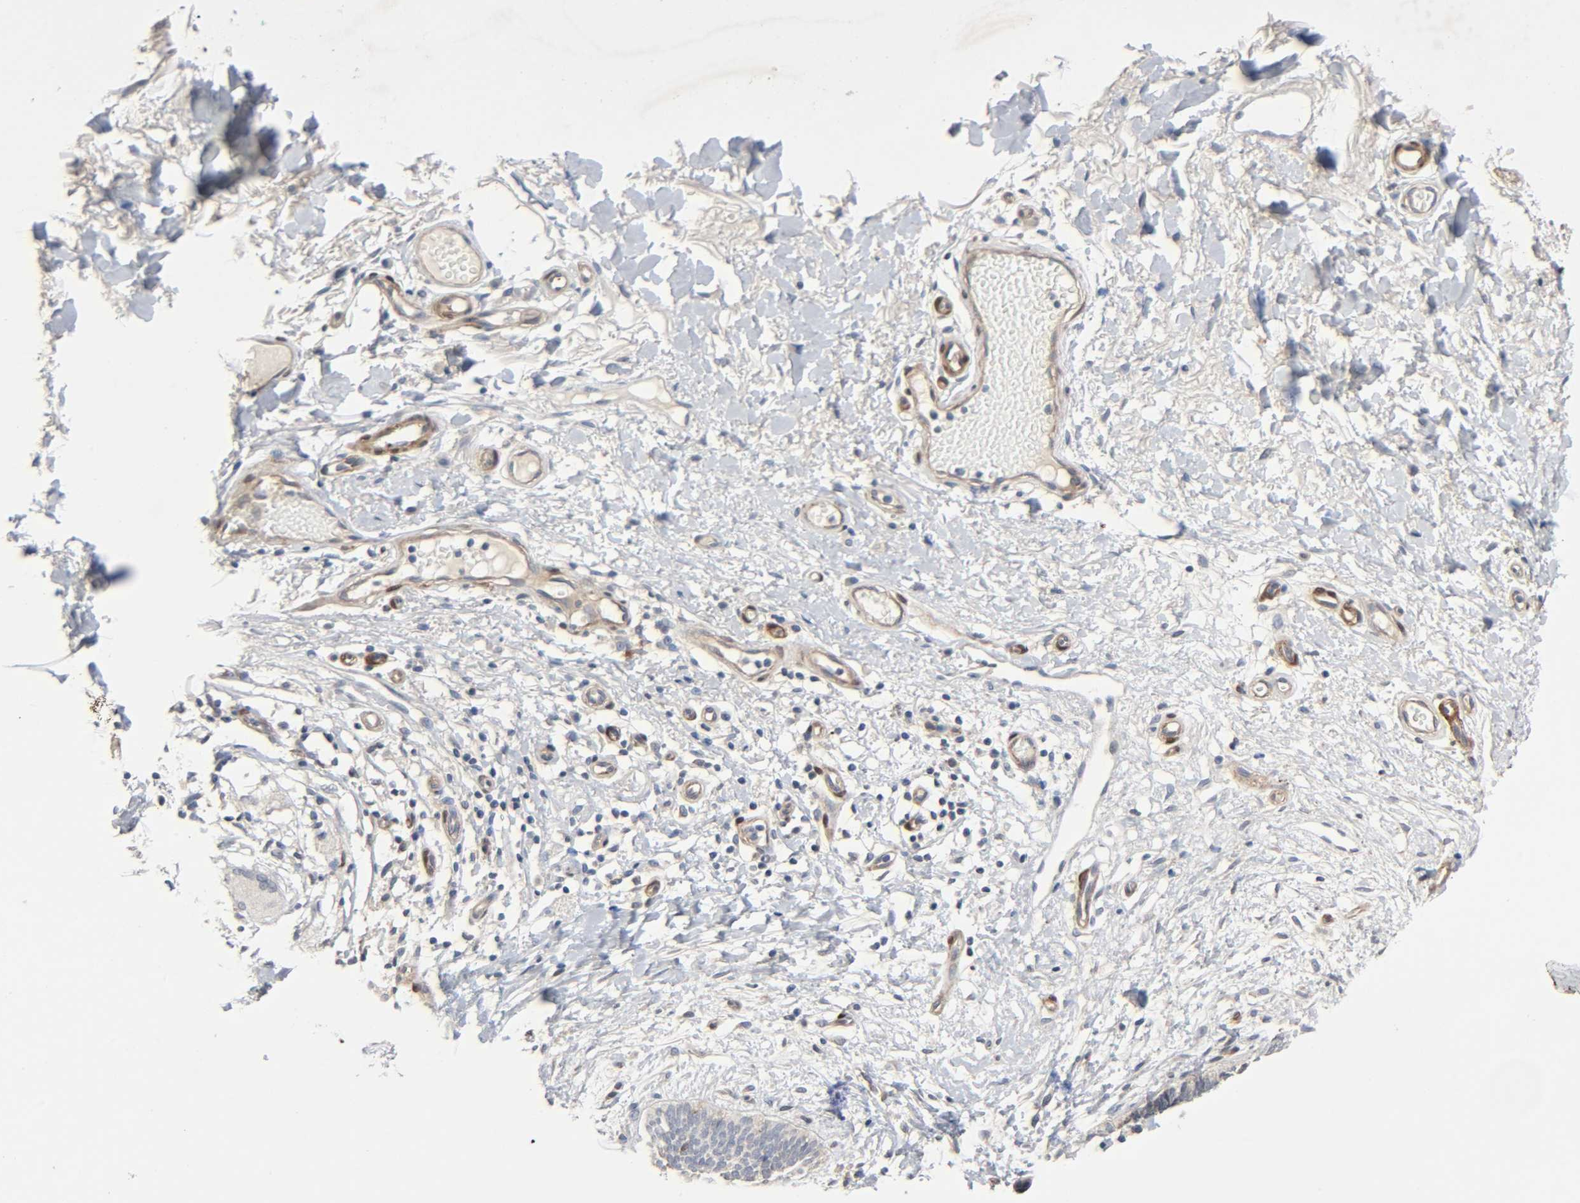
{"staining": {"intensity": "weak", "quantity": "<25%", "location": "cytoplasmic/membranous"}, "tissue": "skin cancer", "cell_type": "Tumor cells", "image_type": "cancer", "snomed": [{"axis": "morphology", "description": "Fibrosis, NOS"}, {"axis": "morphology", "description": "Basal cell carcinoma"}, {"axis": "topography", "description": "Skin"}], "caption": "Immunohistochemistry of human basal cell carcinoma (skin) reveals no expression in tumor cells.", "gene": "PTK2", "patient": {"sex": "male", "age": 76}}